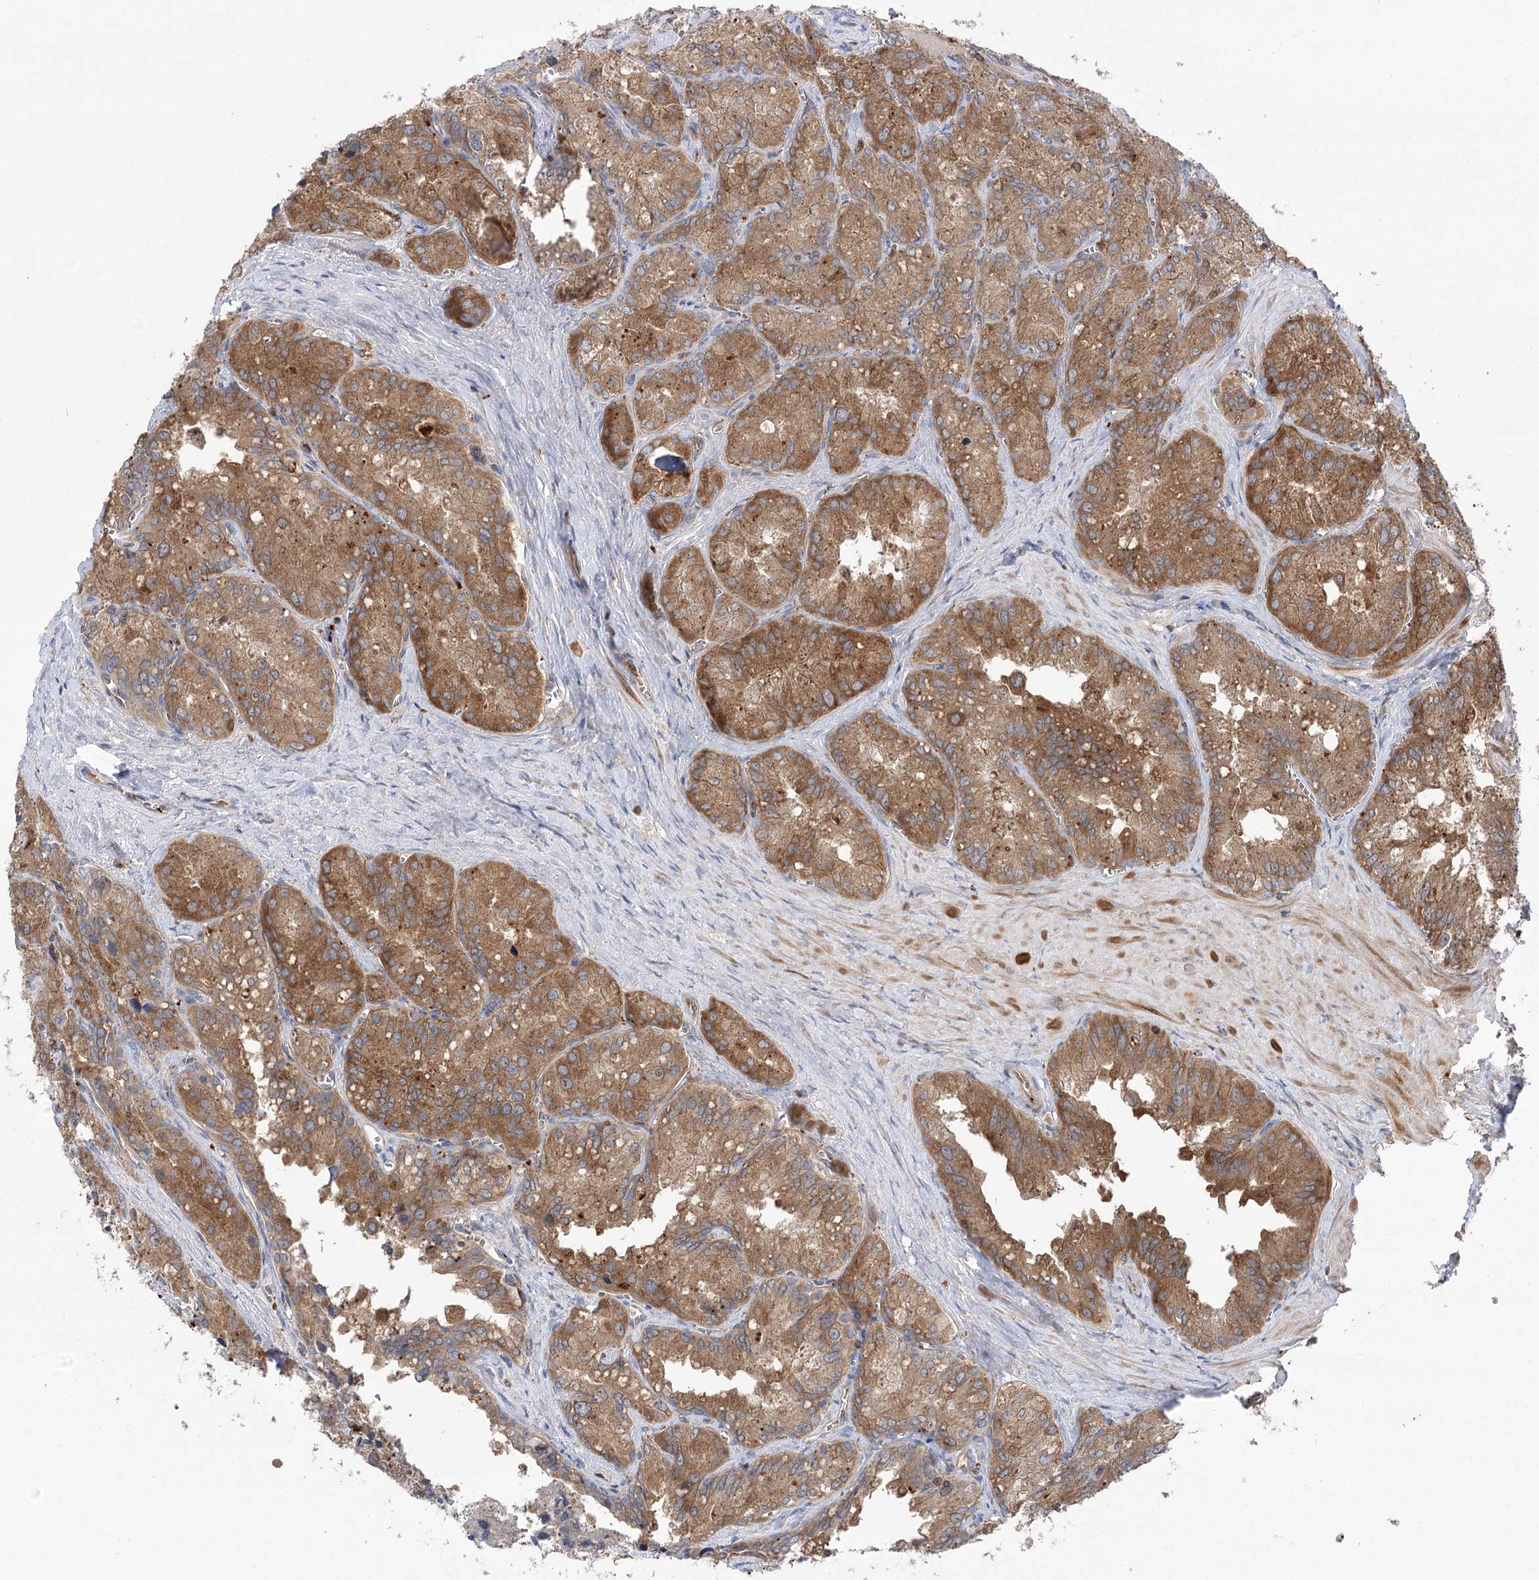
{"staining": {"intensity": "moderate", "quantity": ">75%", "location": "cytoplasmic/membranous"}, "tissue": "seminal vesicle", "cell_type": "Glandular cells", "image_type": "normal", "snomed": [{"axis": "morphology", "description": "Normal tissue, NOS"}, {"axis": "topography", "description": "Seminal veicle"}], "caption": "Approximately >75% of glandular cells in normal seminal vesicle display moderate cytoplasmic/membranous protein staining as visualized by brown immunohistochemical staining.", "gene": "VPS37B", "patient": {"sex": "male", "age": 62}}